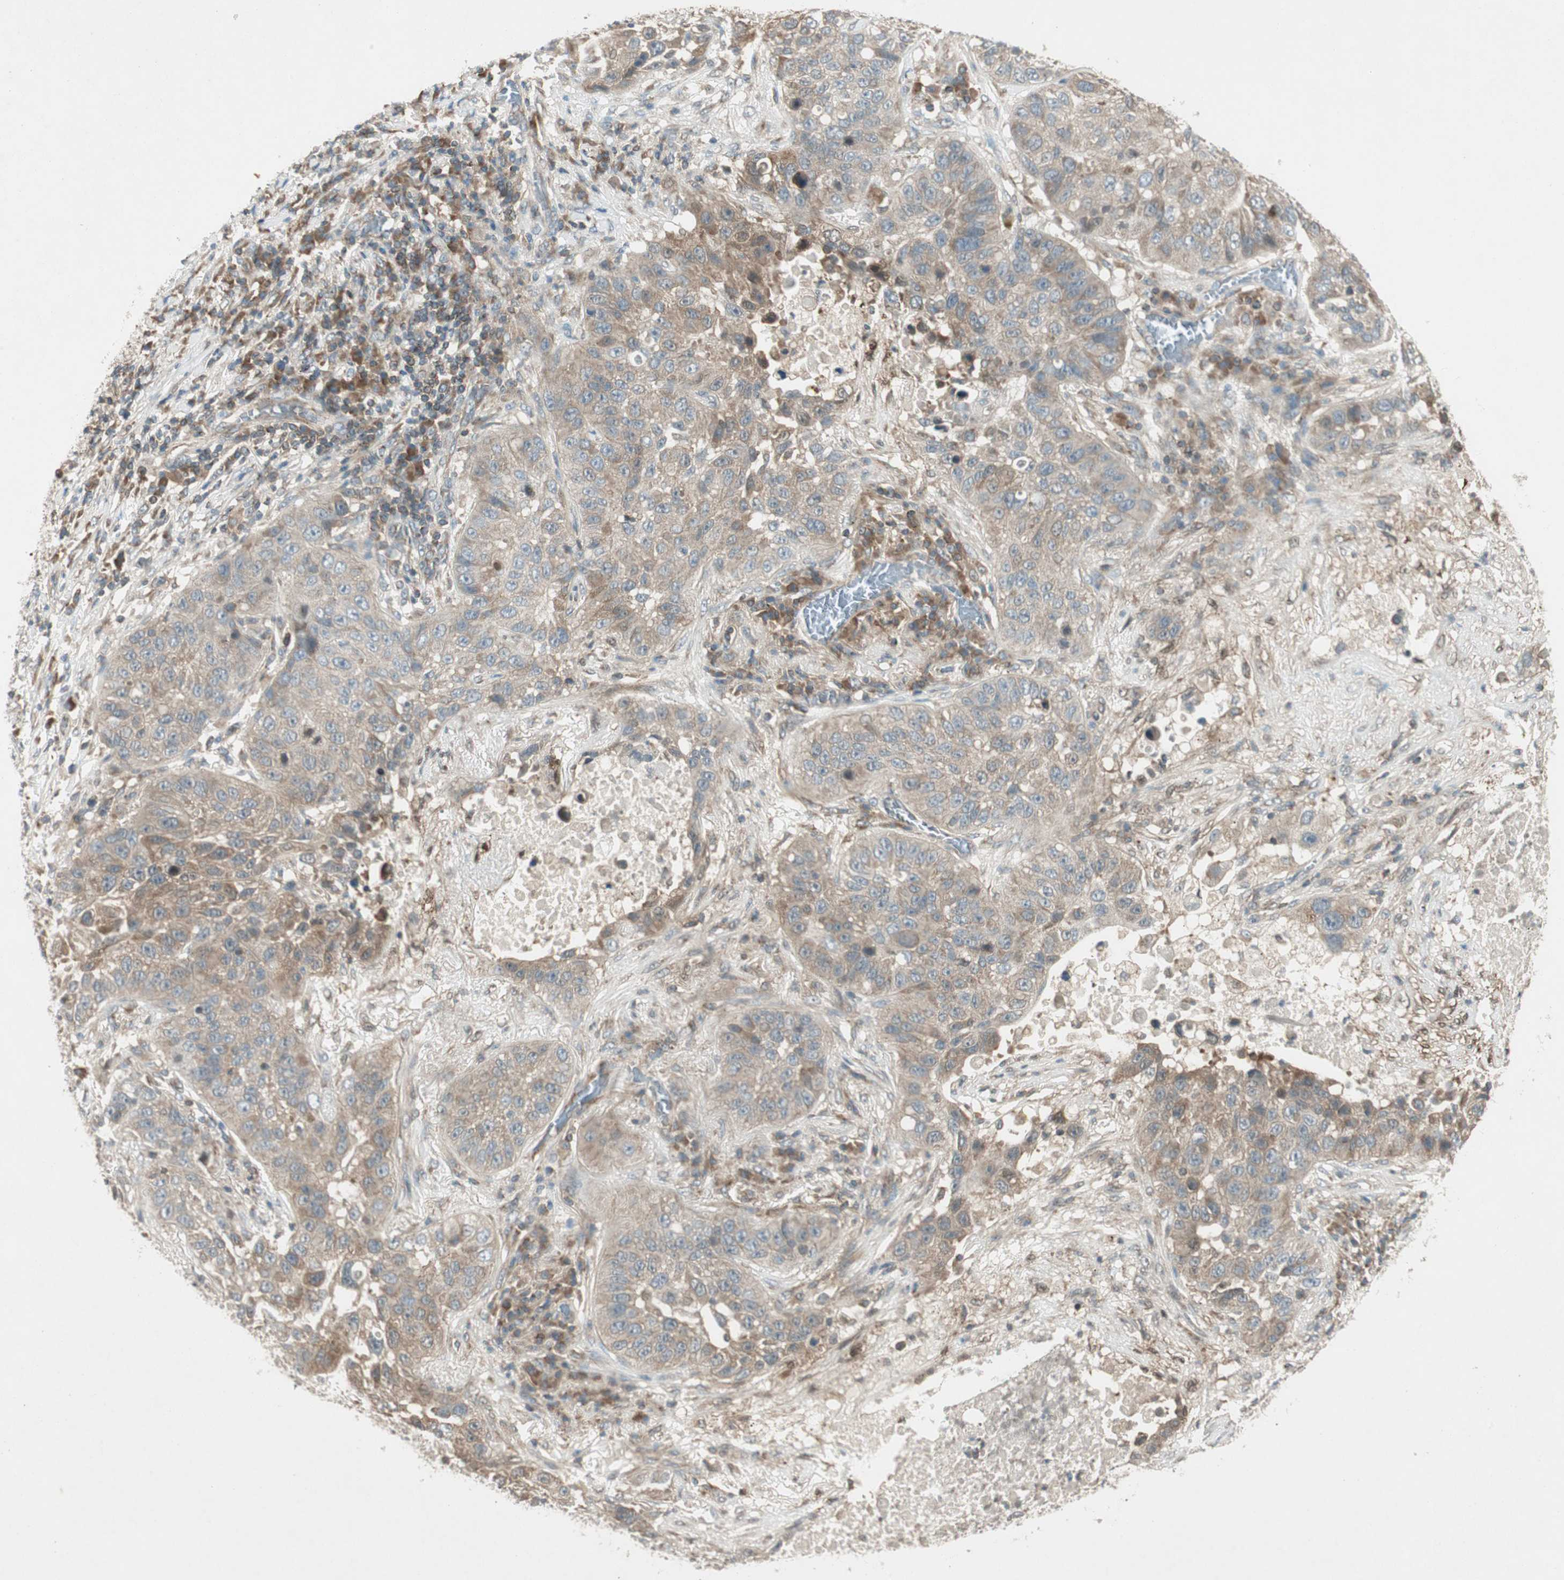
{"staining": {"intensity": "moderate", "quantity": ">75%", "location": "cytoplasmic/membranous"}, "tissue": "lung cancer", "cell_type": "Tumor cells", "image_type": "cancer", "snomed": [{"axis": "morphology", "description": "Squamous cell carcinoma, NOS"}, {"axis": "topography", "description": "Lung"}], "caption": "A micrograph of squamous cell carcinoma (lung) stained for a protein exhibits moderate cytoplasmic/membranous brown staining in tumor cells.", "gene": "CHADL", "patient": {"sex": "male", "age": 57}}